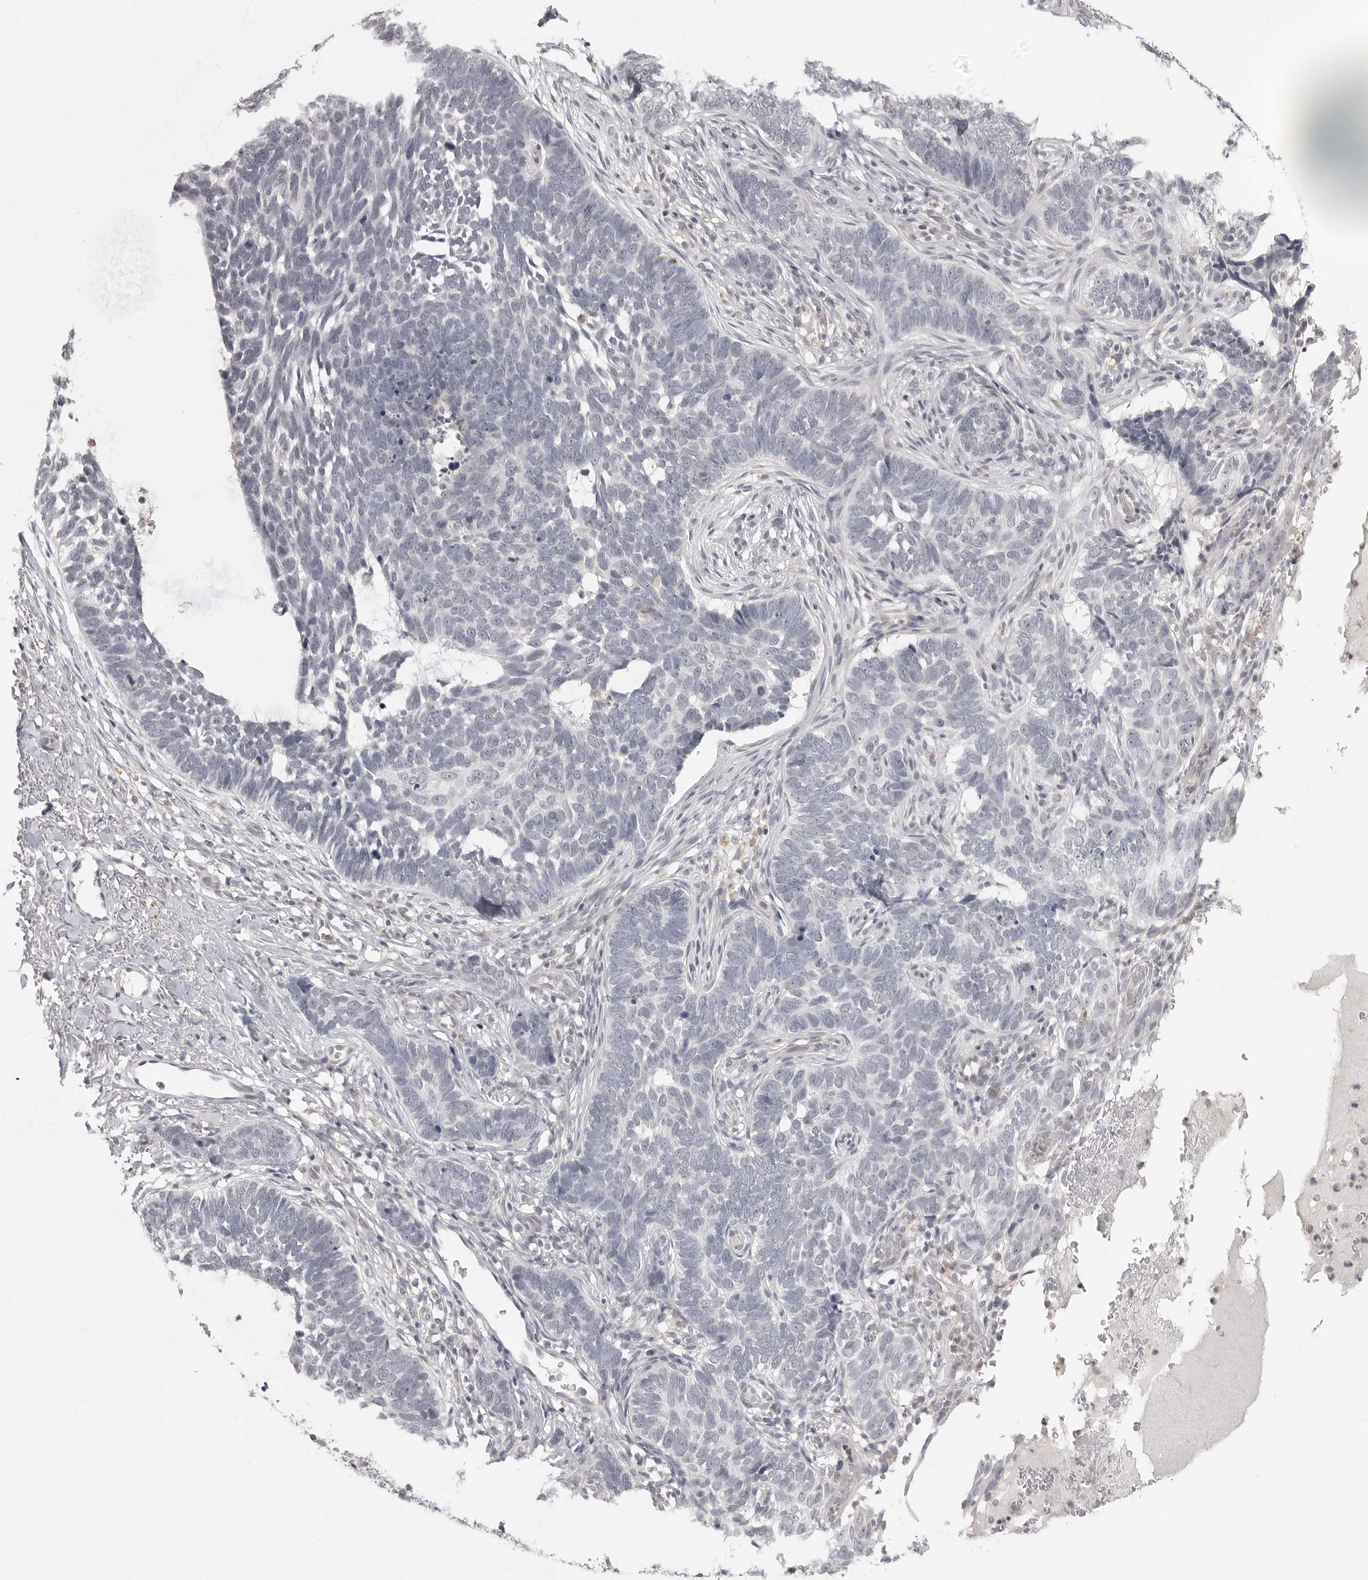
{"staining": {"intensity": "negative", "quantity": "none", "location": "none"}, "tissue": "skin cancer", "cell_type": "Tumor cells", "image_type": "cancer", "snomed": [{"axis": "morphology", "description": "Normal tissue, NOS"}, {"axis": "morphology", "description": "Basal cell carcinoma"}, {"axis": "topography", "description": "Skin"}], "caption": "Immunohistochemical staining of skin basal cell carcinoma displays no significant staining in tumor cells. Brightfield microscopy of immunohistochemistry (IHC) stained with DAB (3,3'-diaminobenzidine) (brown) and hematoxylin (blue), captured at high magnification.", "gene": "IFNGR1", "patient": {"sex": "male", "age": 77}}